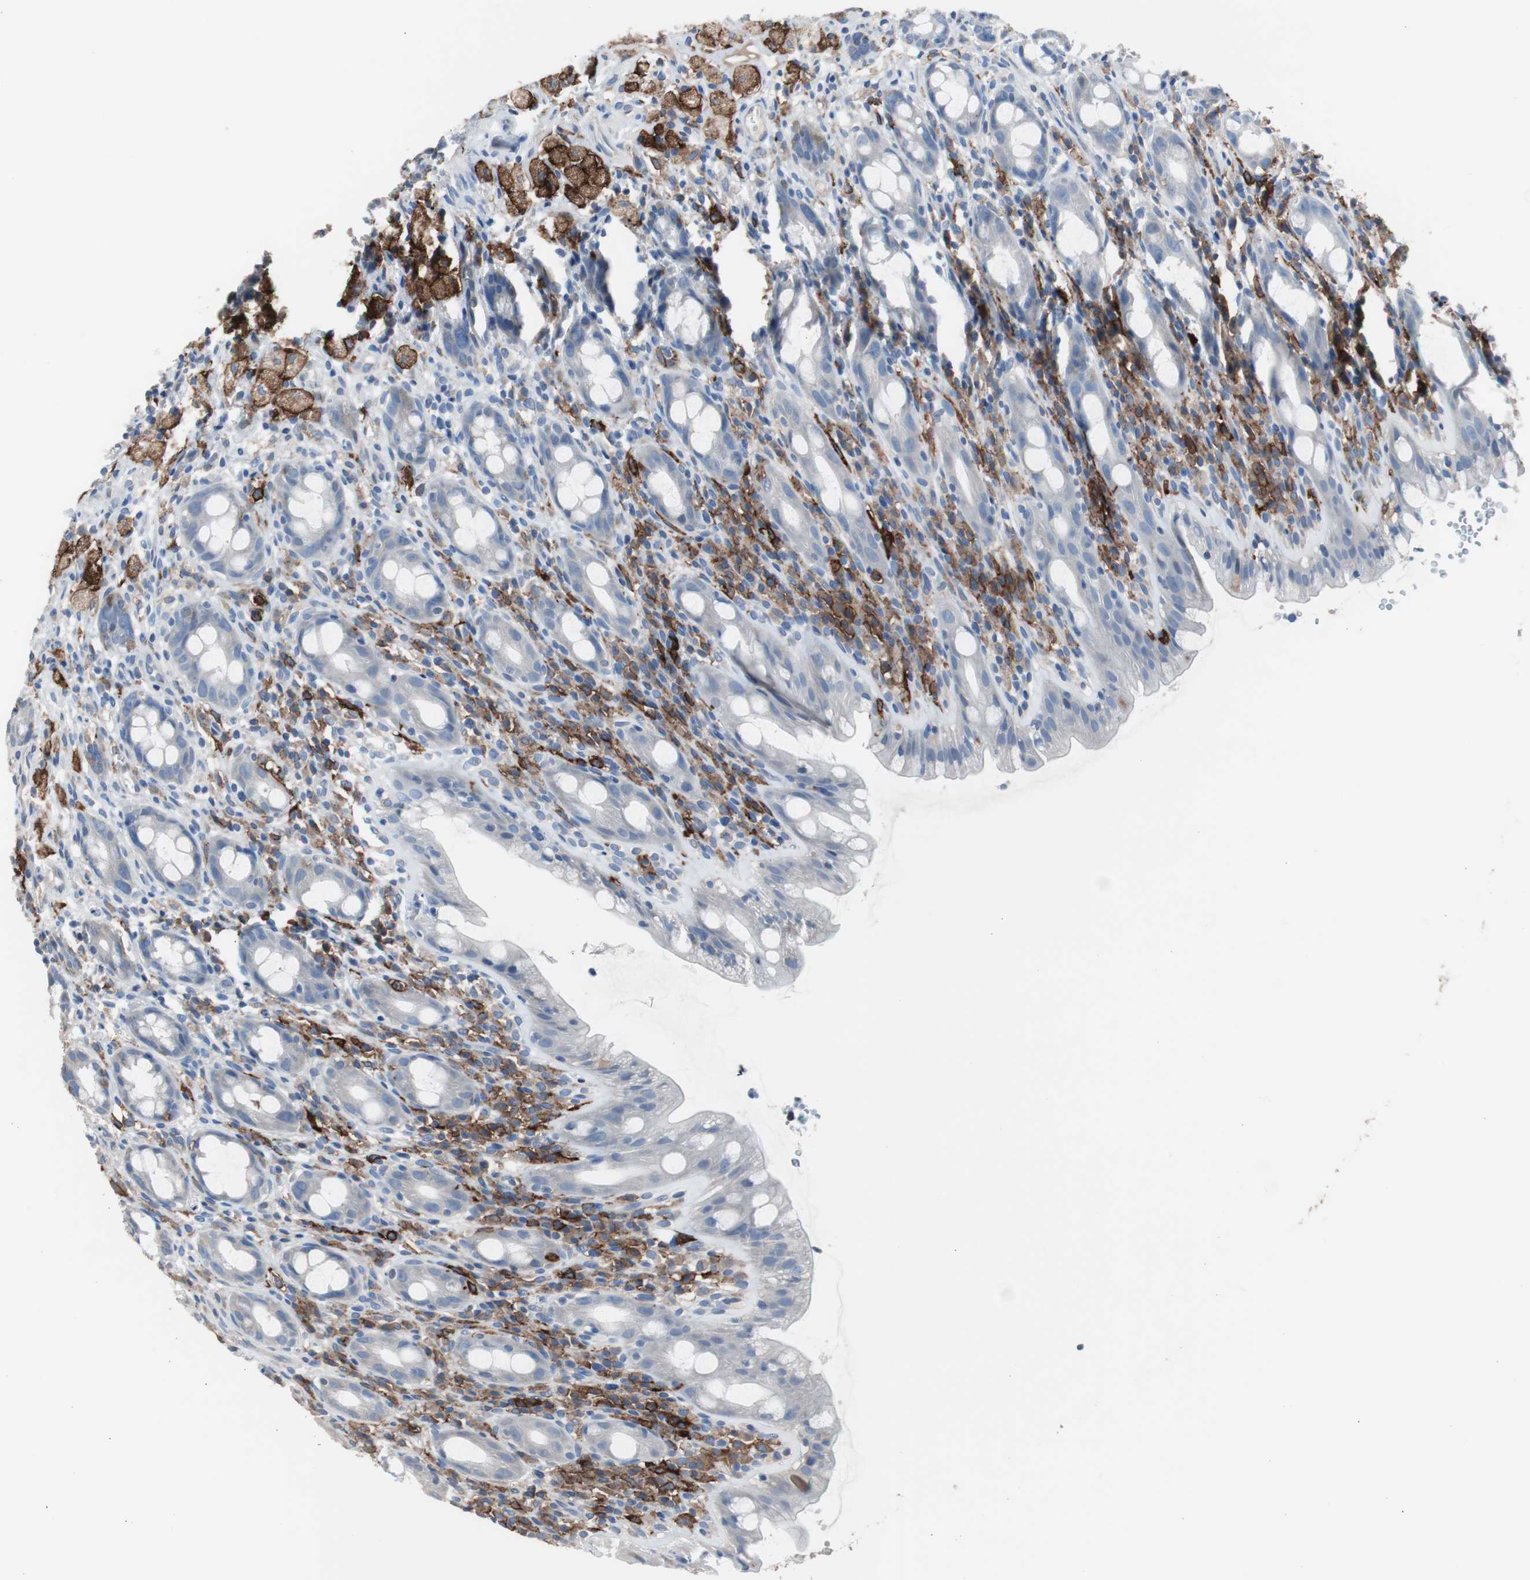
{"staining": {"intensity": "negative", "quantity": "none", "location": "none"}, "tissue": "rectum", "cell_type": "Glandular cells", "image_type": "normal", "snomed": [{"axis": "morphology", "description": "Normal tissue, NOS"}, {"axis": "topography", "description": "Rectum"}], "caption": "The immunohistochemistry (IHC) photomicrograph has no significant staining in glandular cells of rectum.", "gene": "FCGR2B", "patient": {"sex": "male", "age": 44}}